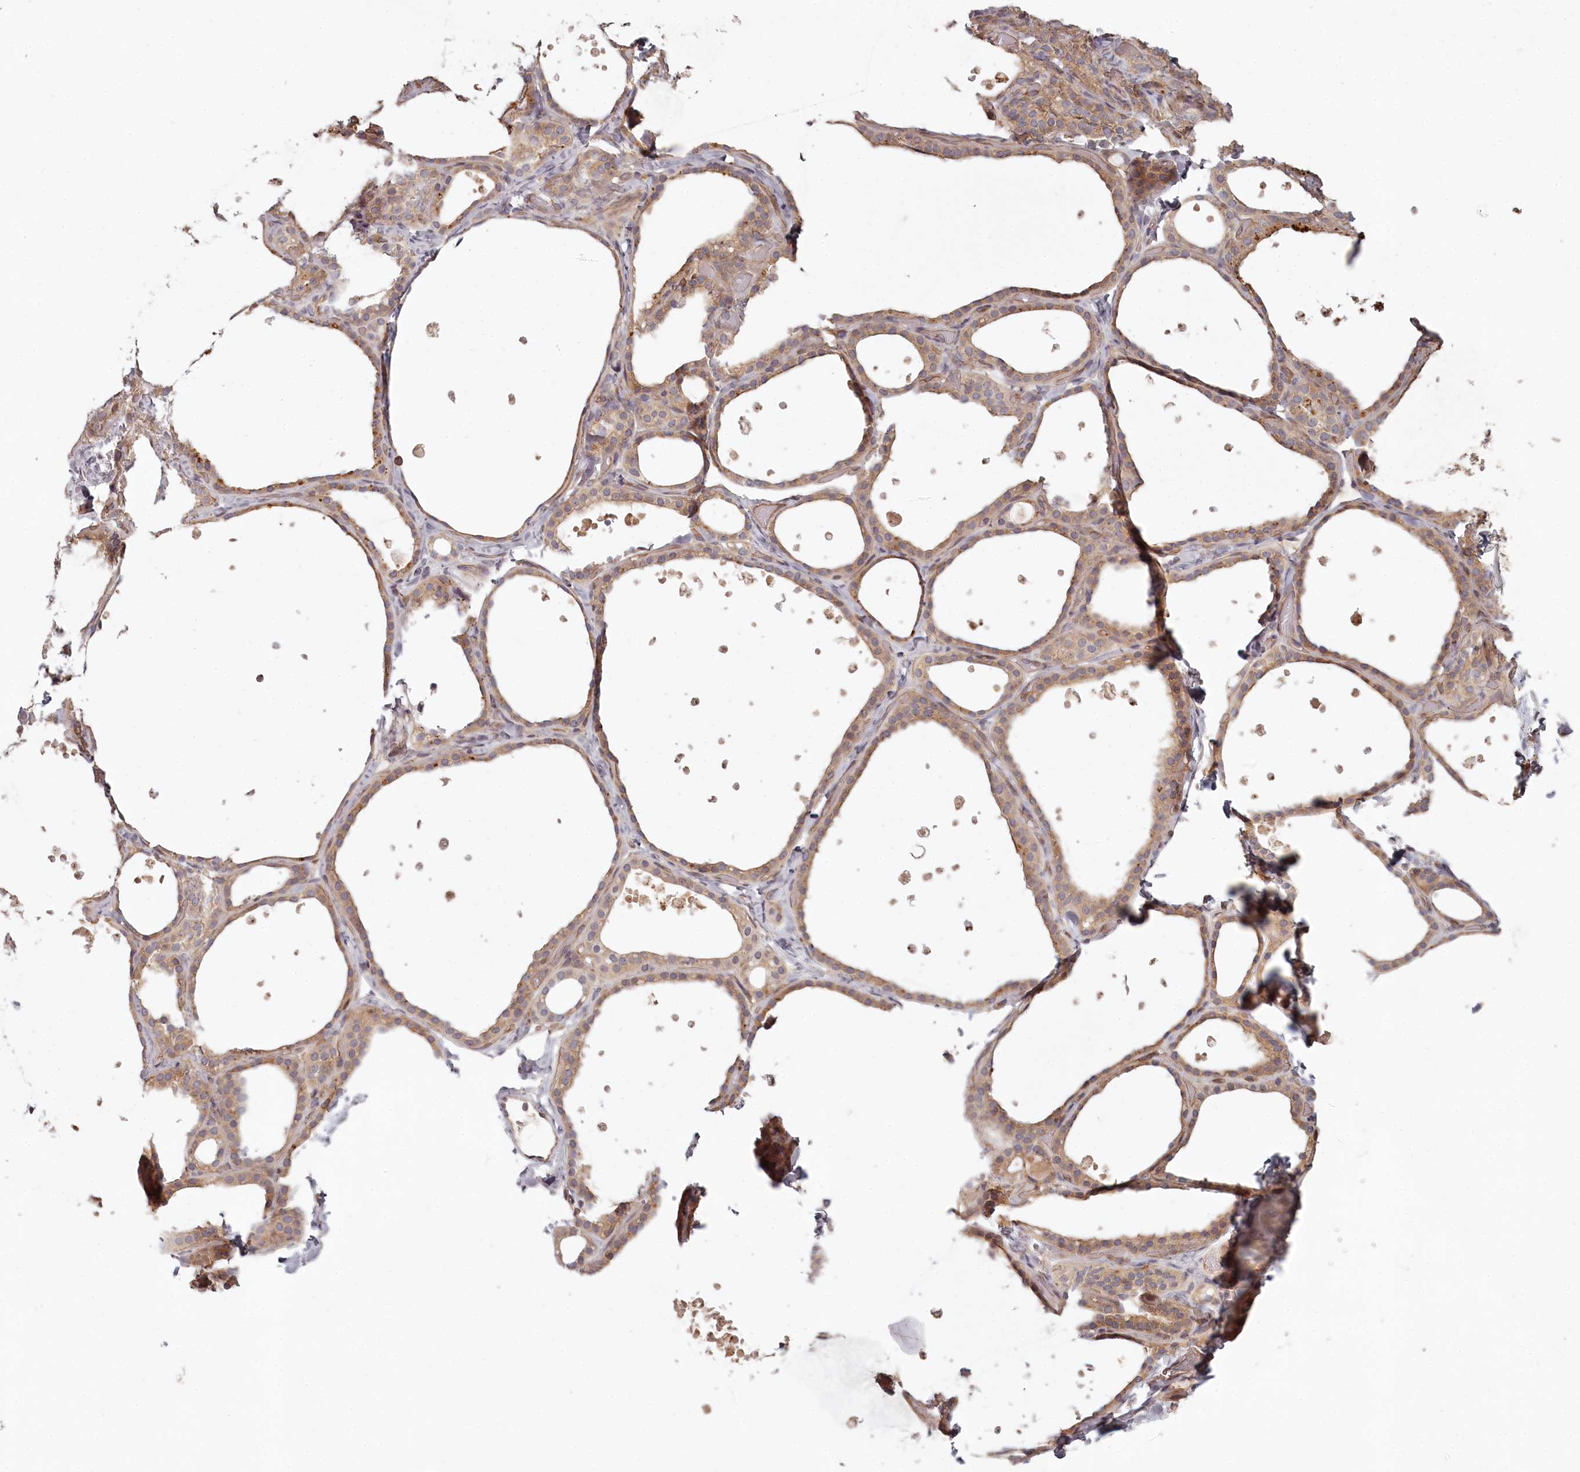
{"staining": {"intensity": "moderate", "quantity": ">75%", "location": "cytoplasmic/membranous"}, "tissue": "thyroid gland", "cell_type": "Glandular cells", "image_type": "normal", "snomed": [{"axis": "morphology", "description": "Normal tissue, NOS"}, {"axis": "topography", "description": "Thyroid gland"}], "caption": "The immunohistochemical stain highlights moderate cytoplasmic/membranous staining in glandular cells of unremarkable thyroid gland. Nuclei are stained in blue.", "gene": "TMIE", "patient": {"sex": "female", "age": 44}}